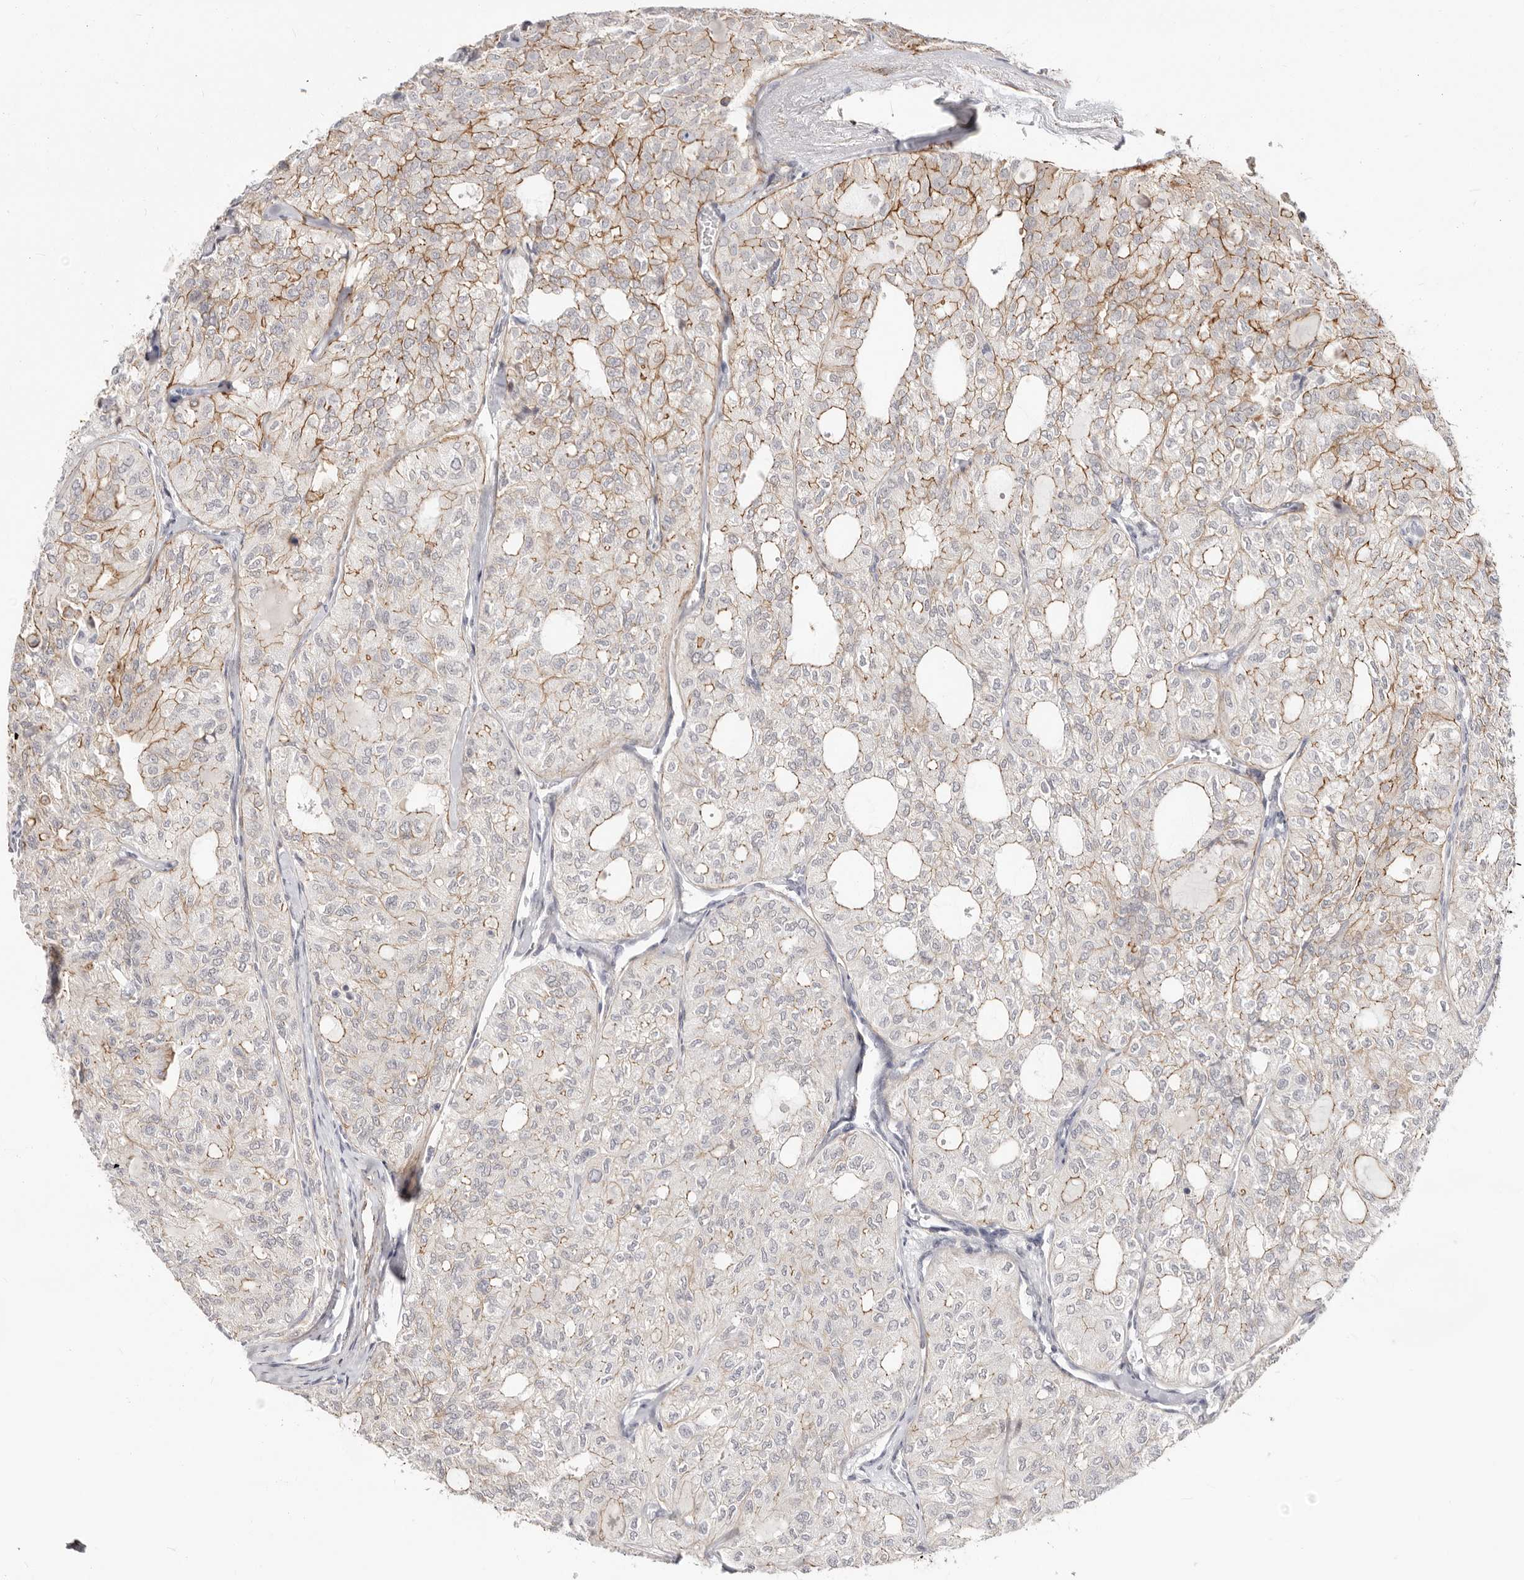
{"staining": {"intensity": "moderate", "quantity": "<25%", "location": "cytoplasmic/membranous"}, "tissue": "thyroid cancer", "cell_type": "Tumor cells", "image_type": "cancer", "snomed": [{"axis": "morphology", "description": "Follicular adenoma carcinoma, NOS"}, {"axis": "topography", "description": "Thyroid gland"}], "caption": "A histopathology image showing moderate cytoplasmic/membranous positivity in approximately <25% of tumor cells in thyroid follicular adenoma carcinoma, as visualized by brown immunohistochemical staining.", "gene": "SZT2", "patient": {"sex": "male", "age": 75}}